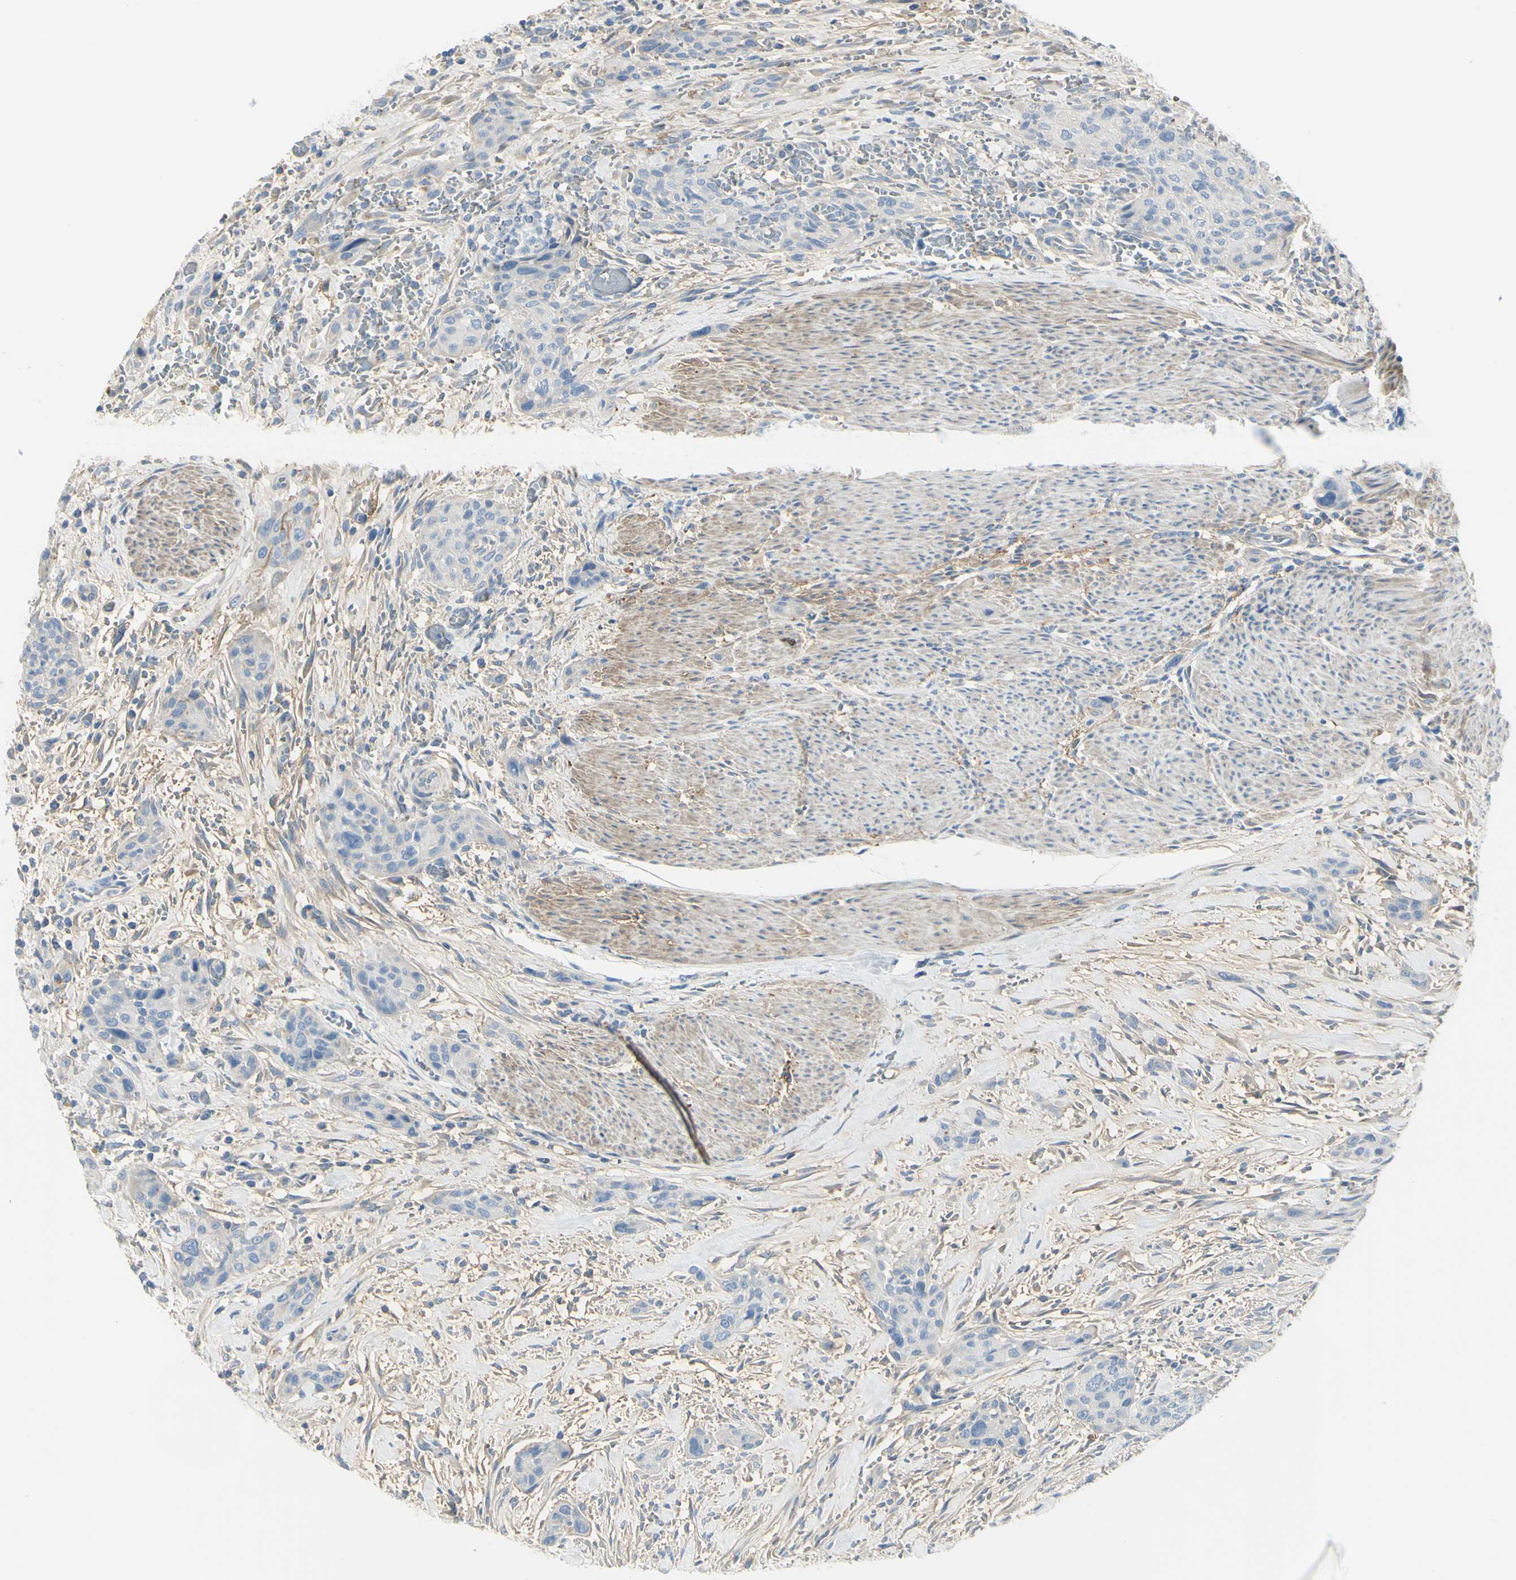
{"staining": {"intensity": "negative", "quantity": "none", "location": "none"}, "tissue": "urothelial cancer", "cell_type": "Tumor cells", "image_type": "cancer", "snomed": [{"axis": "morphology", "description": "Urothelial carcinoma, High grade"}, {"axis": "topography", "description": "Urinary bladder"}], "caption": "An immunohistochemistry (IHC) histopathology image of urothelial cancer is shown. There is no staining in tumor cells of urothelial cancer.", "gene": "NCBP2L", "patient": {"sex": "male", "age": 35}}